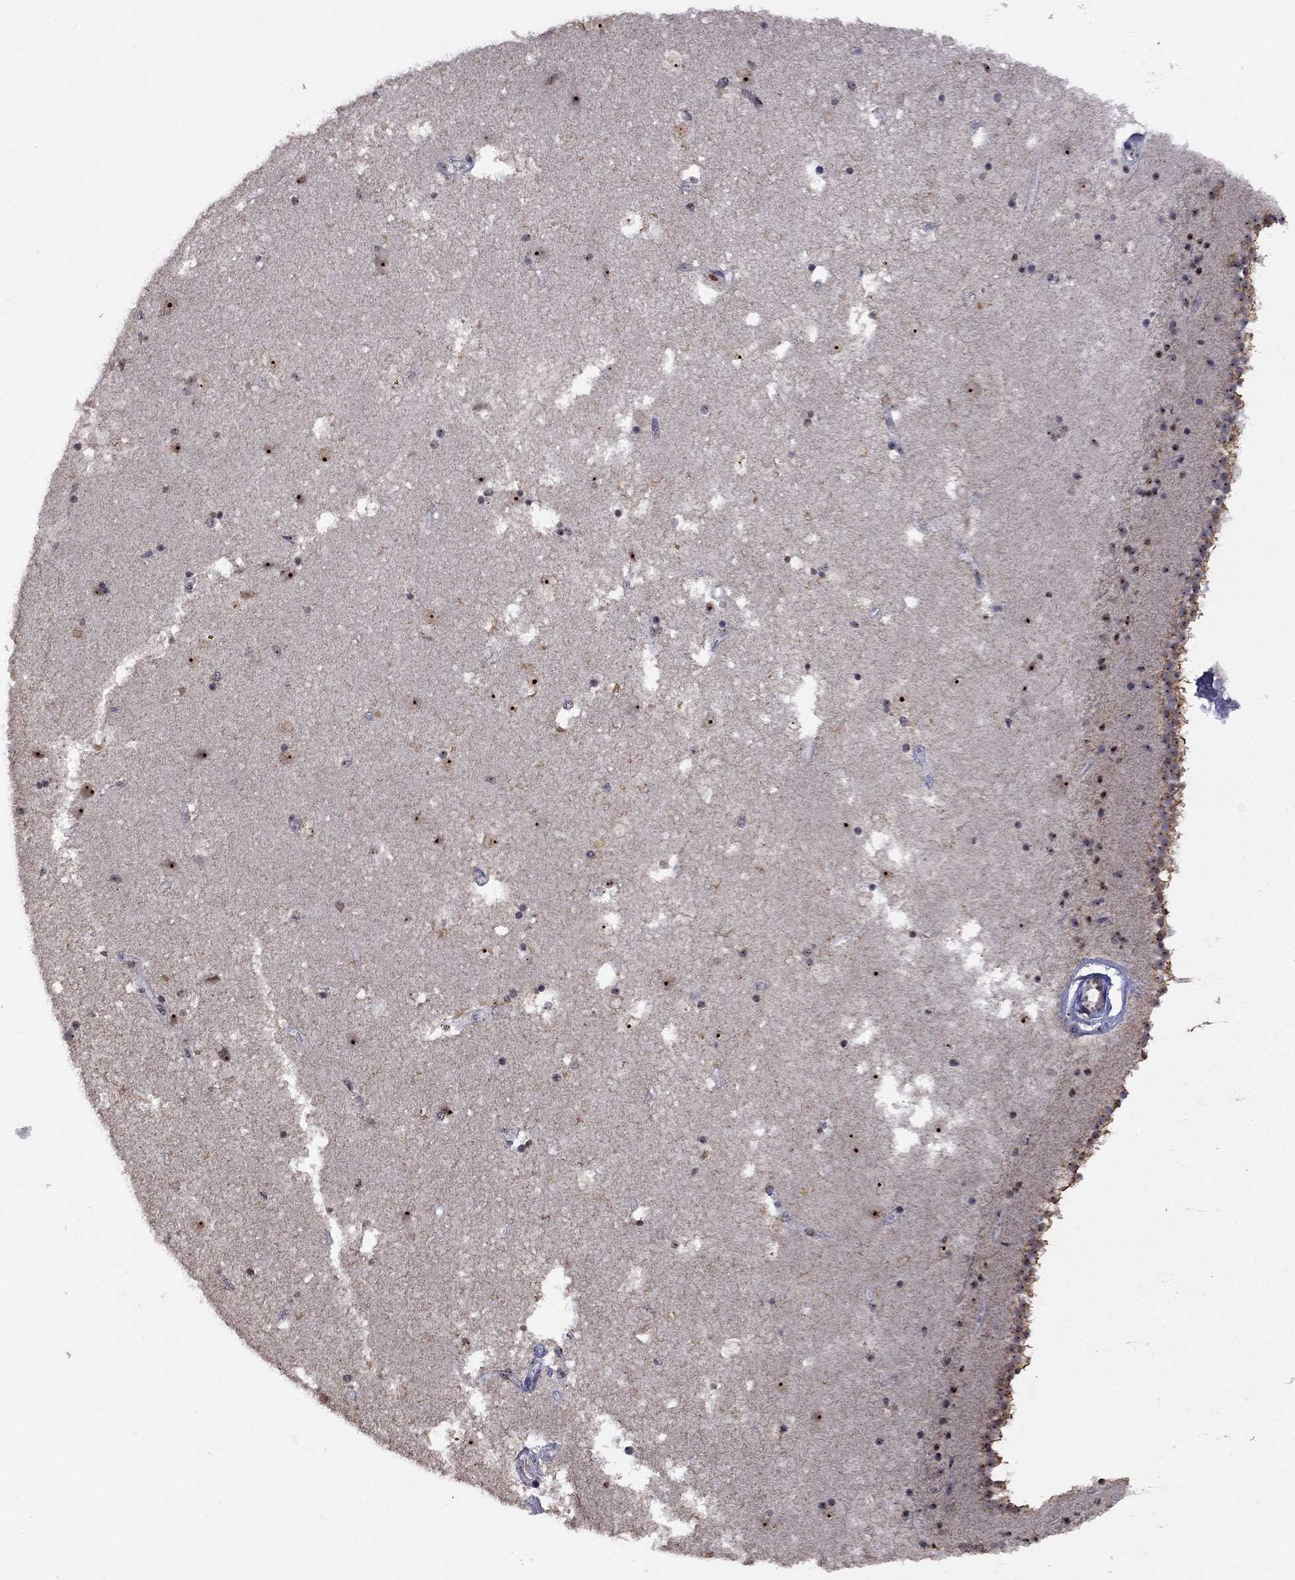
{"staining": {"intensity": "moderate", "quantity": "<25%", "location": "nuclear"}, "tissue": "caudate", "cell_type": "Glial cells", "image_type": "normal", "snomed": [{"axis": "morphology", "description": "Normal tissue, NOS"}, {"axis": "topography", "description": "Lateral ventricle wall"}], "caption": "DAB (3,3'-diaminobenzidine) immunohistochemical staining of normal caudate exhibits moderate nuclear protein staining in about <25% of glial cells.", "gene": "SPOUT1", "patient": {"sex": "female", "age": 71}}